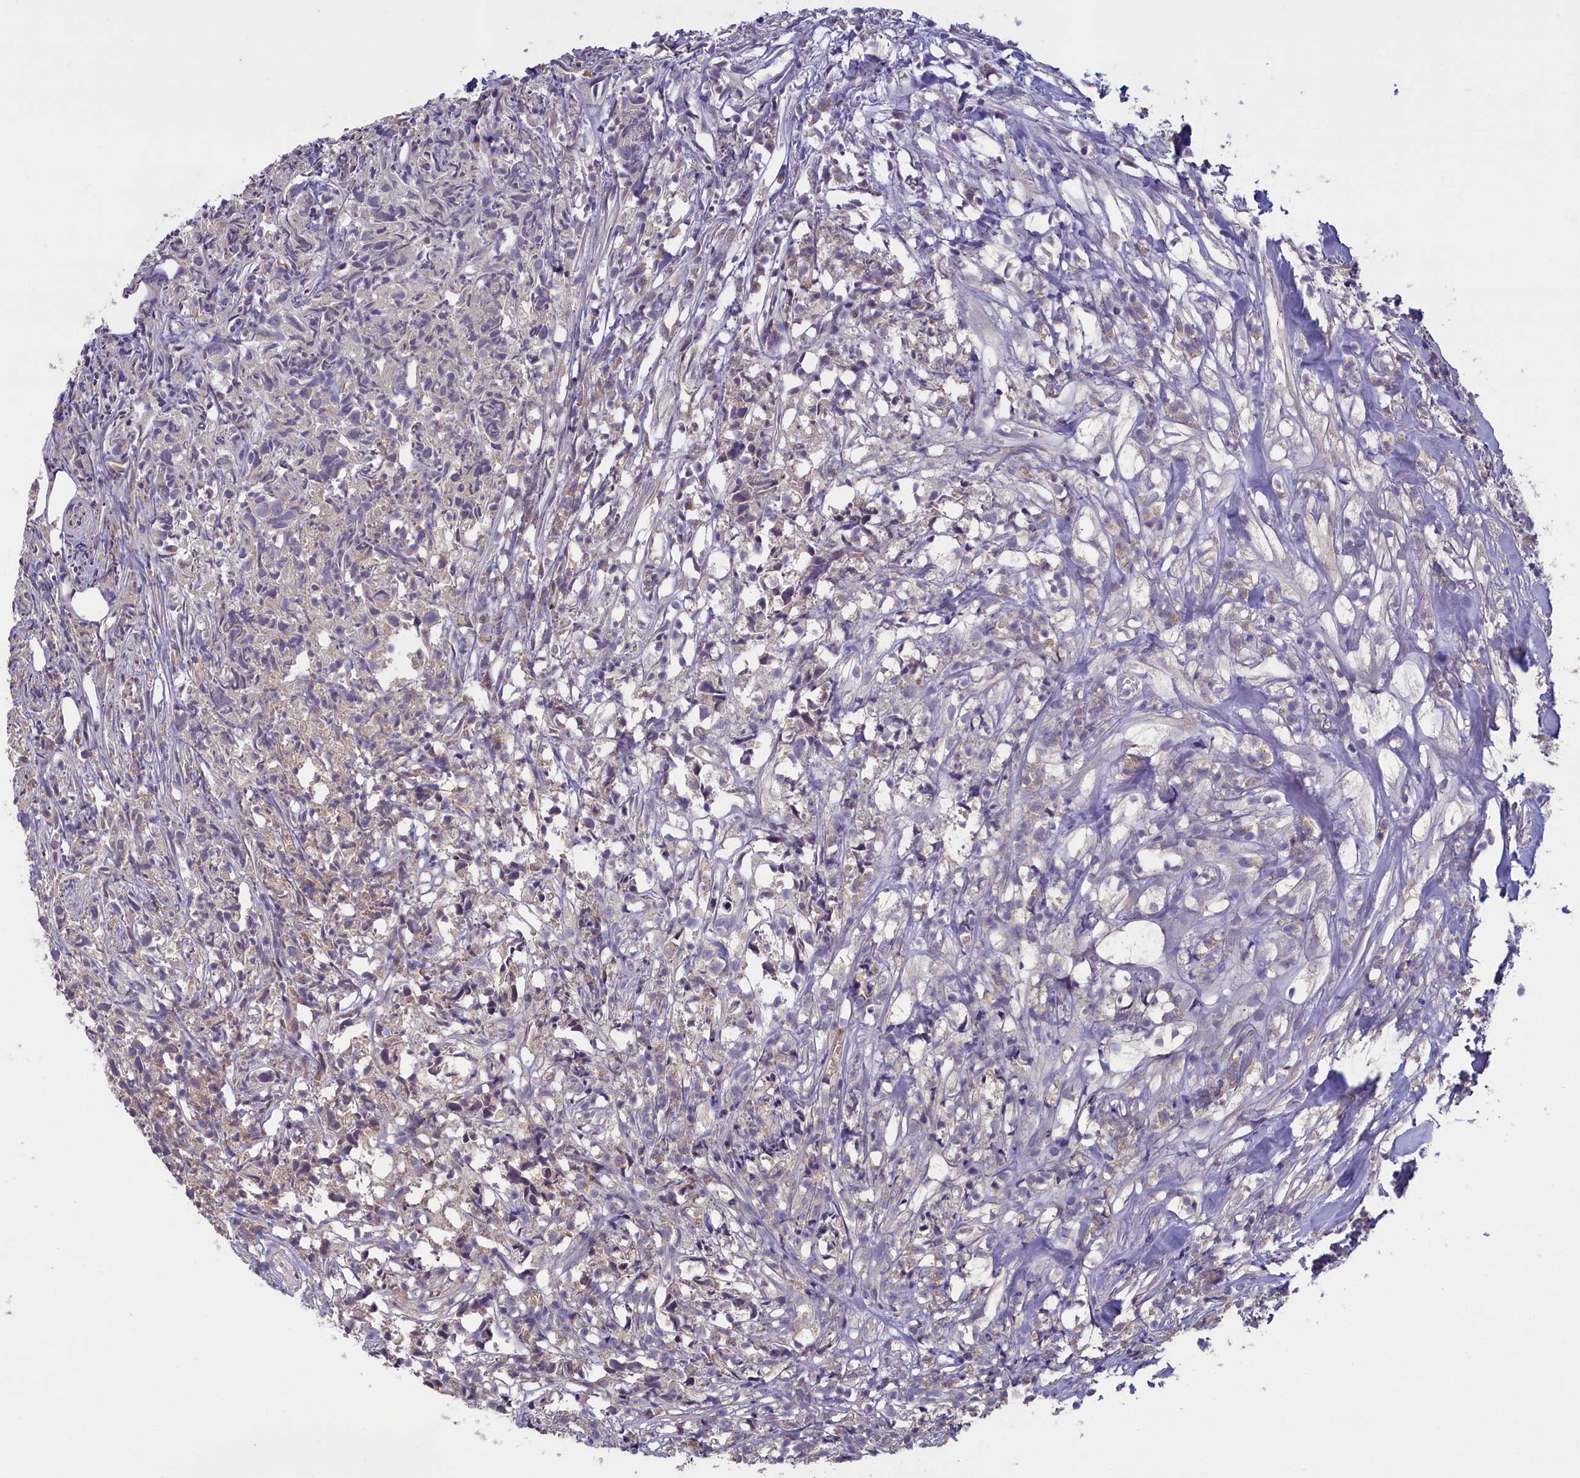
{"staining": {"intensity": "negative", "quantity": "none", "location": "none"}, "tissue": "urothelial cancer", "cell_type": "Tumor cells", "image_type": "cancer", "snomed": [{"axis": "morphology", "description": "Urothelial carcinoma, High grade"}, {"axis": "topography", "description": "Urinary bladder"}], "caption": "Urothelial cancer was stained to show a protein in brown. There is no significant staining in tumor cells.", "gene": "ATF7IP2", "patient": {"sex": "female", "age": 75}}